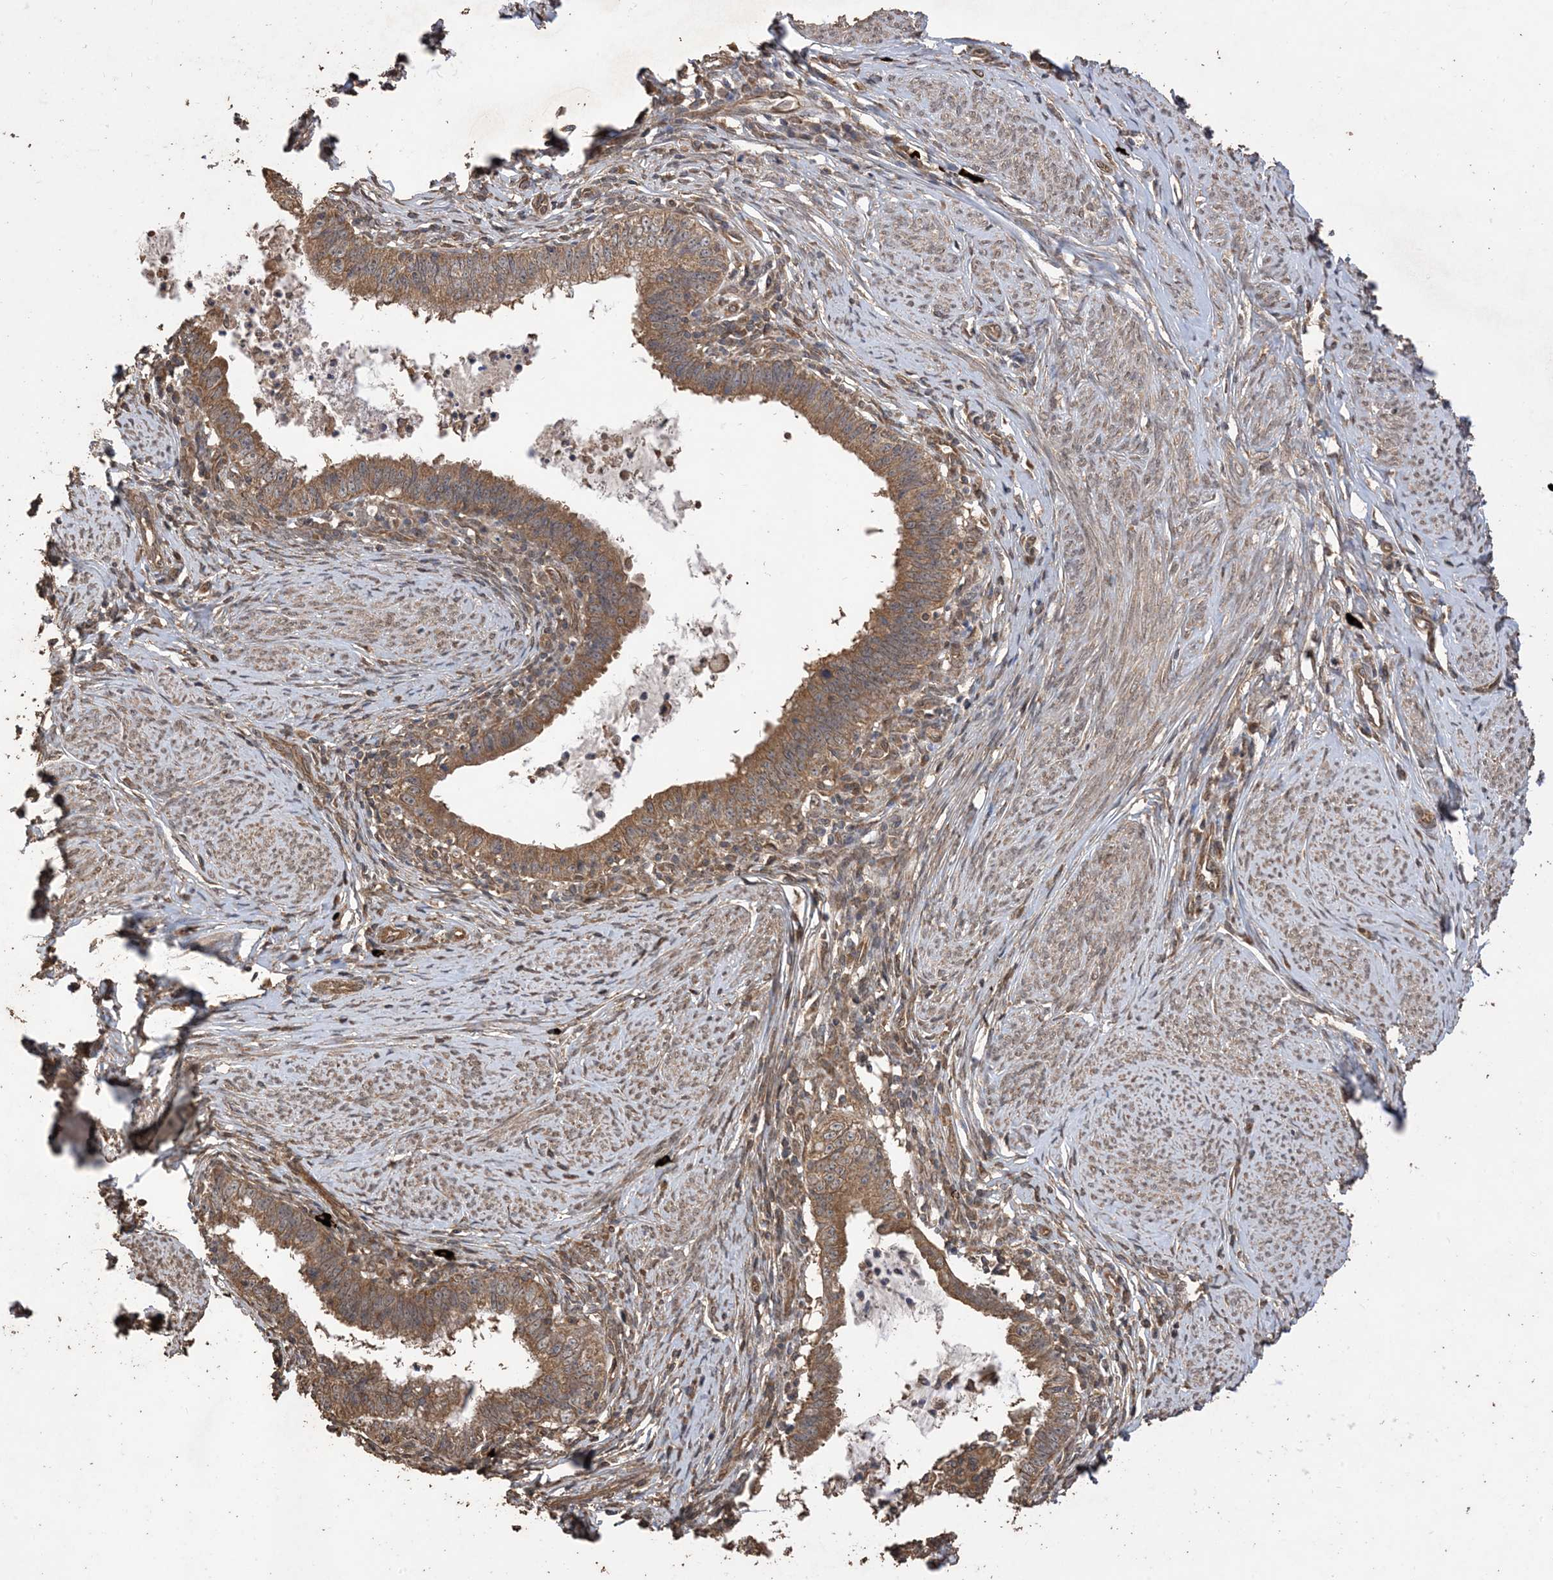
{"staining": {"intensity": "moderate", "quantity": ">75%", "location": "cytoplasmic/membranous"}, "tissue": "cervical cancer", "cell_type": "Tumor cells", "image_type": "cancer", "snomed": [{"axis": "morphology", "description": "Adenocarcinoma, NOS"}, {"axis": "topography", "description": "Cervix"}], "caption": "Protein analysis of cervical adenocarcinoma tissue shows moderate cytoplasmic/membranous positivity in approximately >75% of tumor cells.", "gene": "ZKSCAN5", "patient": {"sex": "female", "age": 36}}